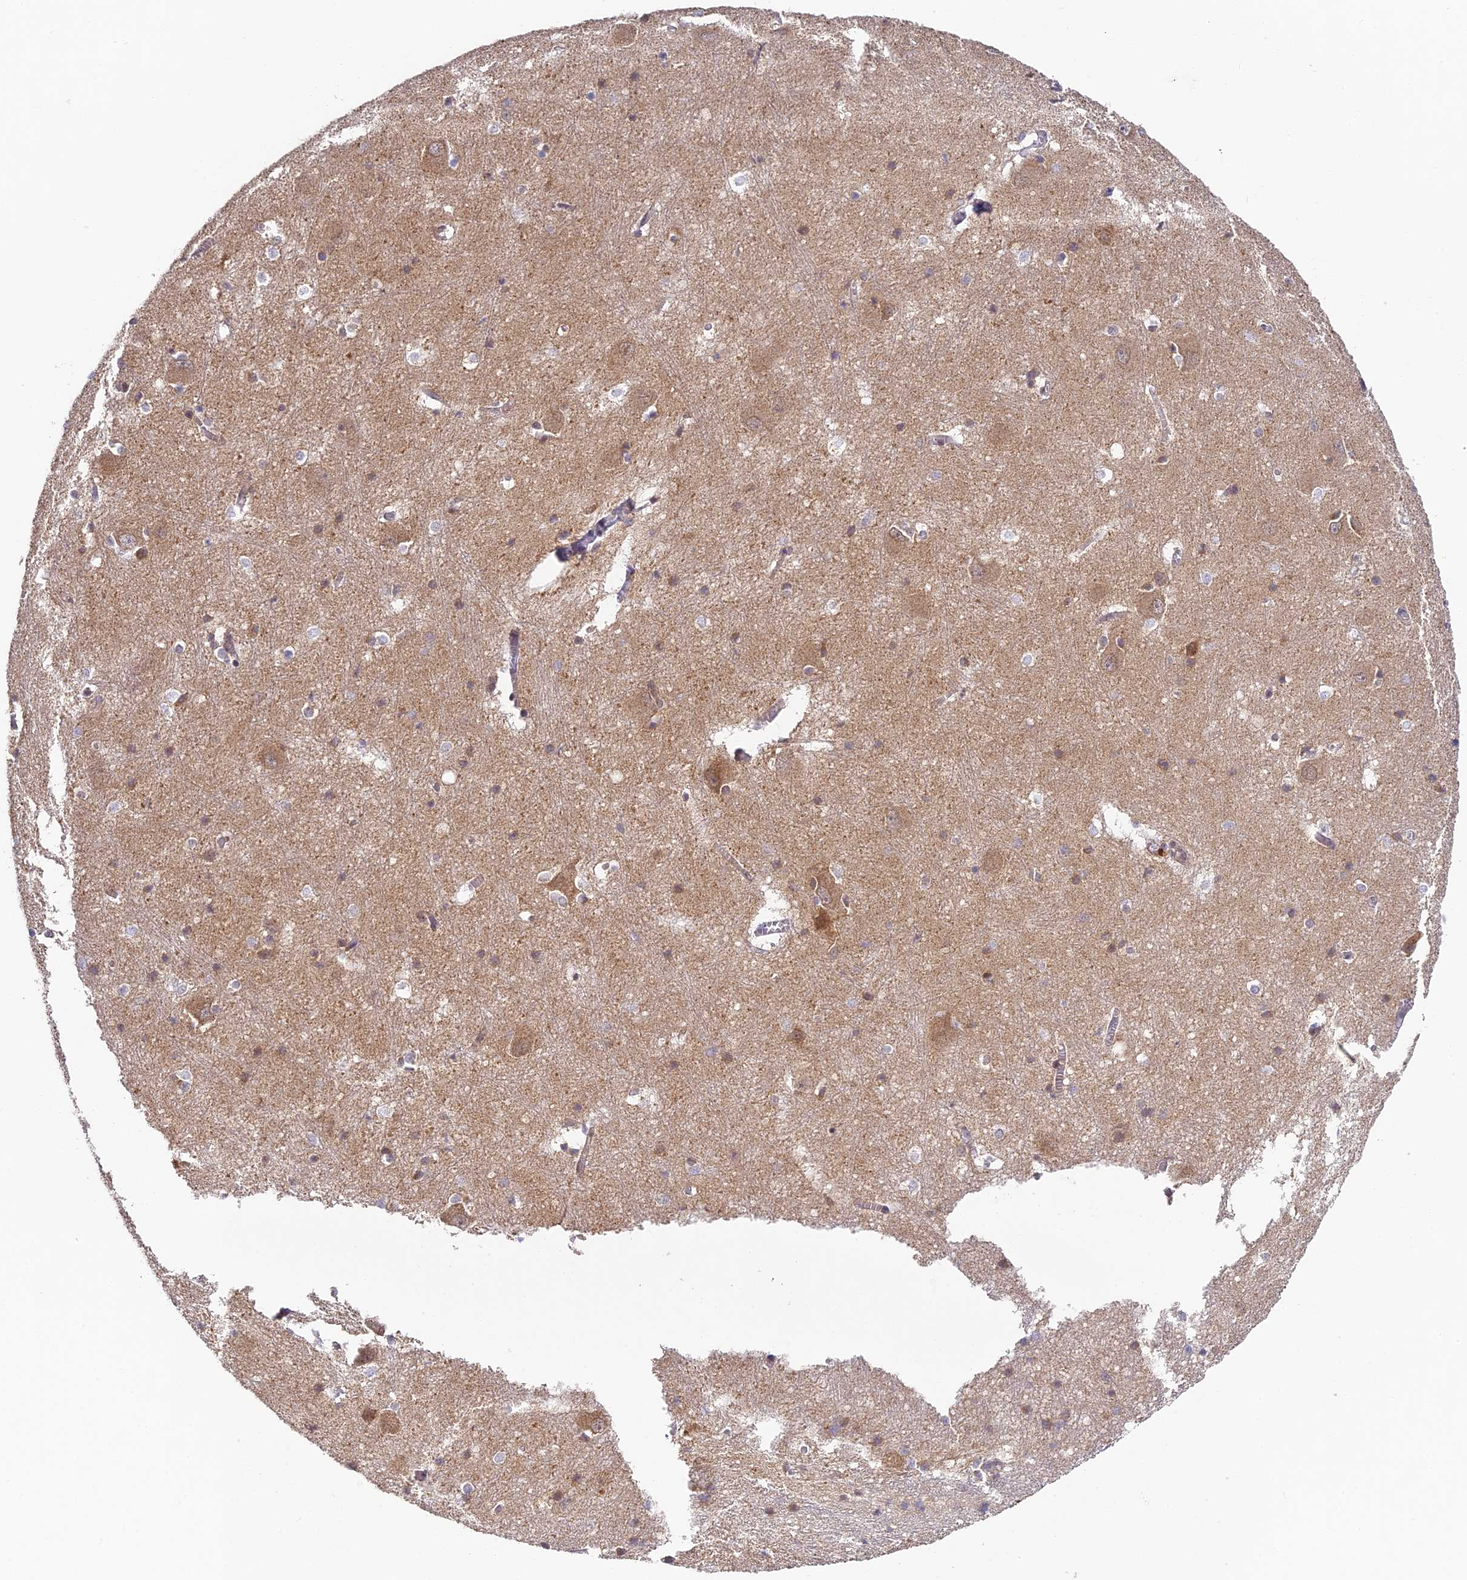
{"staining": {"intensity": "moderate", "quantity": "<25%", "location": "cytoplasmic/membranous,nuclear"}, "tissue": "caudate", "cell_type": "Glial cells", "image_type": "normal", "snomed": [{"axis": "morphology", "description": "Normal tissue, NOS"}, {"axis": "topography", "description": "Lateral ventricle wall"}], "caption": "Immunohistochemistry (IHC) of benign caudate shows low levels of moderate cytoplasmic/membranous,nuclear staining in about <25% of glial cells. (Stains: DAB (3,3'-diaminobenzidine) in brown, nuclei in blue, Microscopy: brightfield microscopy at high magnification).", "gene": "DNAAF10", "patient": {"sex": "male", "age": 37}}